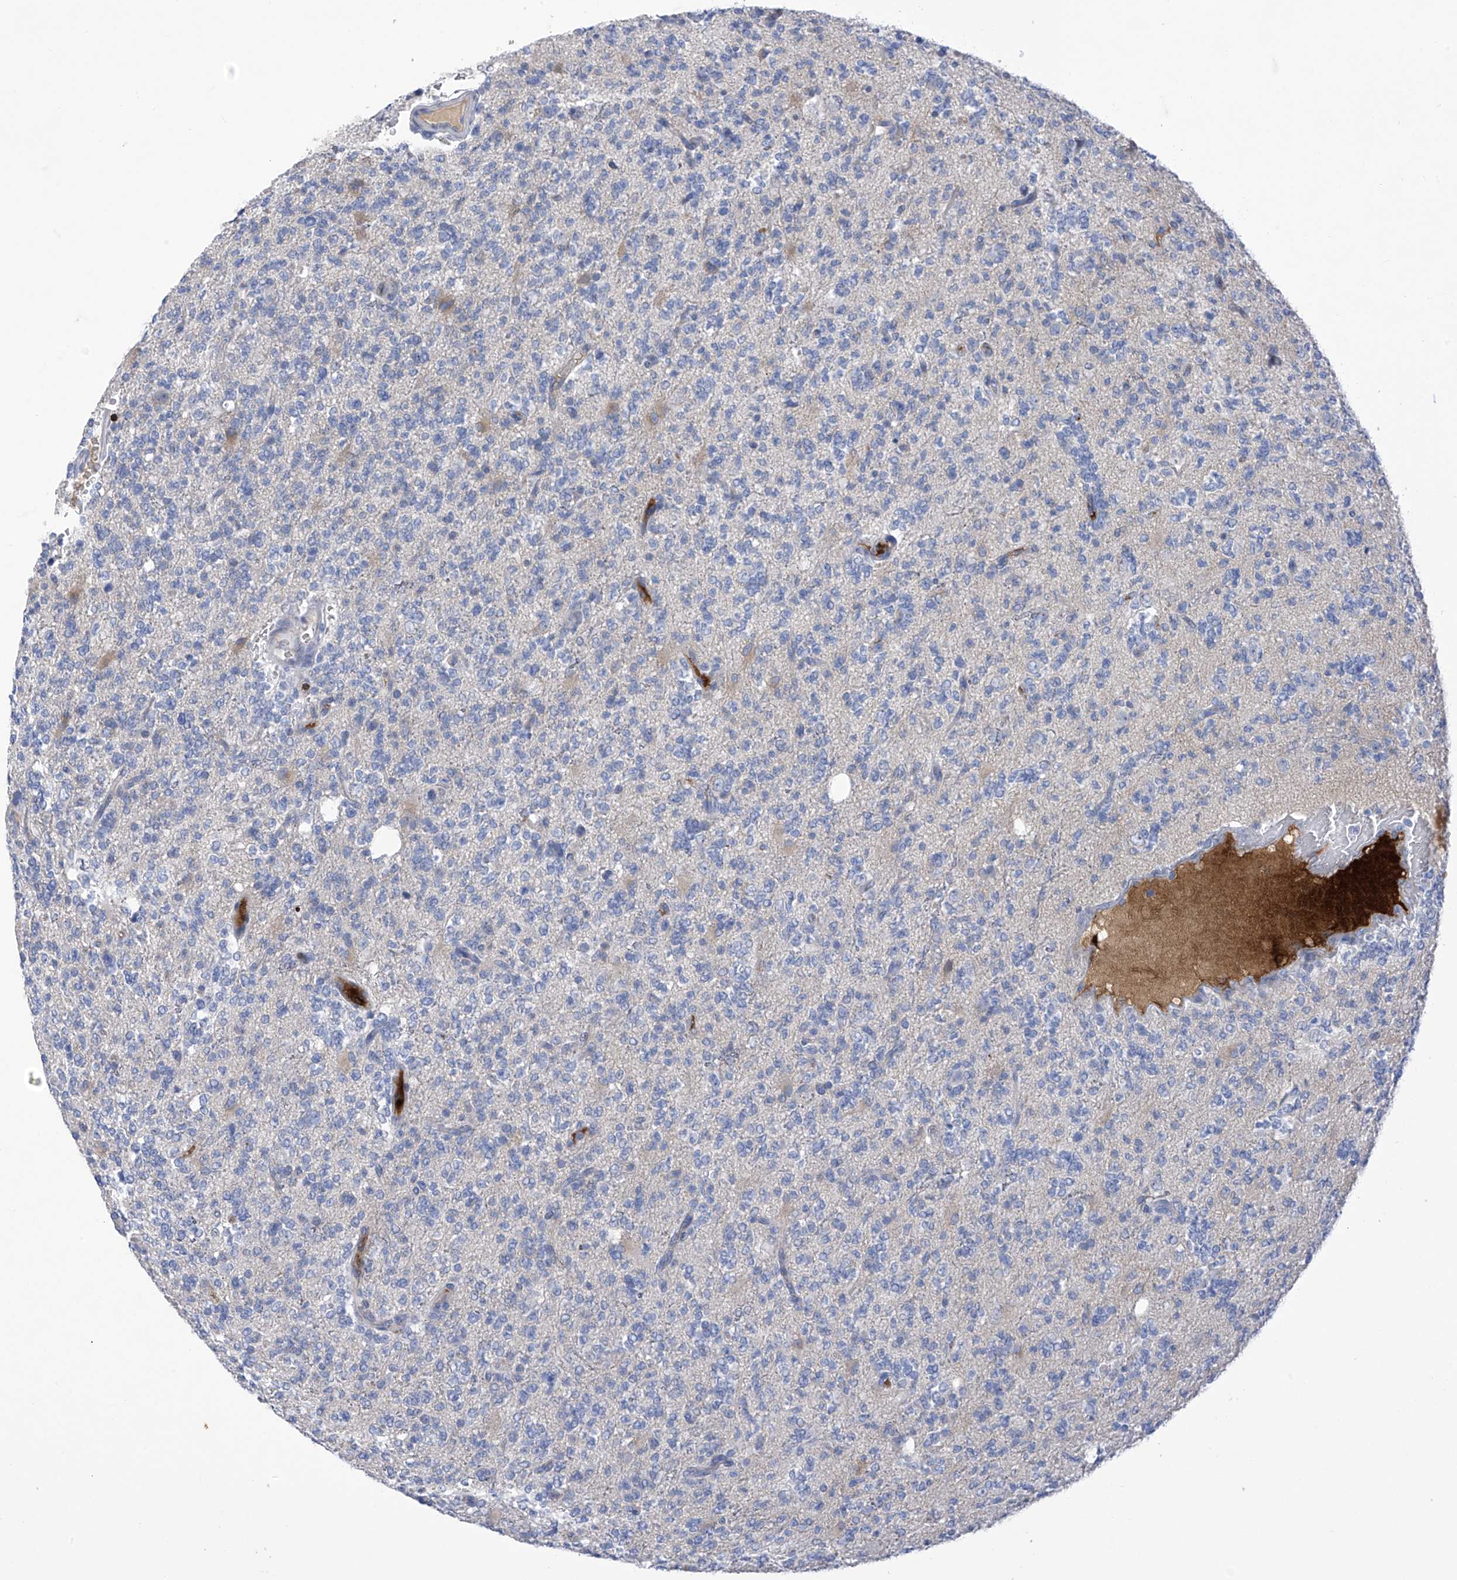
{"staining": {"intensity": "negative", "quantity": "none", "location": "none"}, "tissue": "glioma", "cell_type": "Tumor cells", "image_type": "cancer", "snomed": [{"axis": "morphology", "description": "Glioma, malignant, High grade"}, {"axis": "topography", "description": "Brain"}], "caption": "Glioma stained for a protein using IHC displays no staining tumor cells.", "gene": "SLCO4A1", "patient": {"sex": "female", "age": 62}}